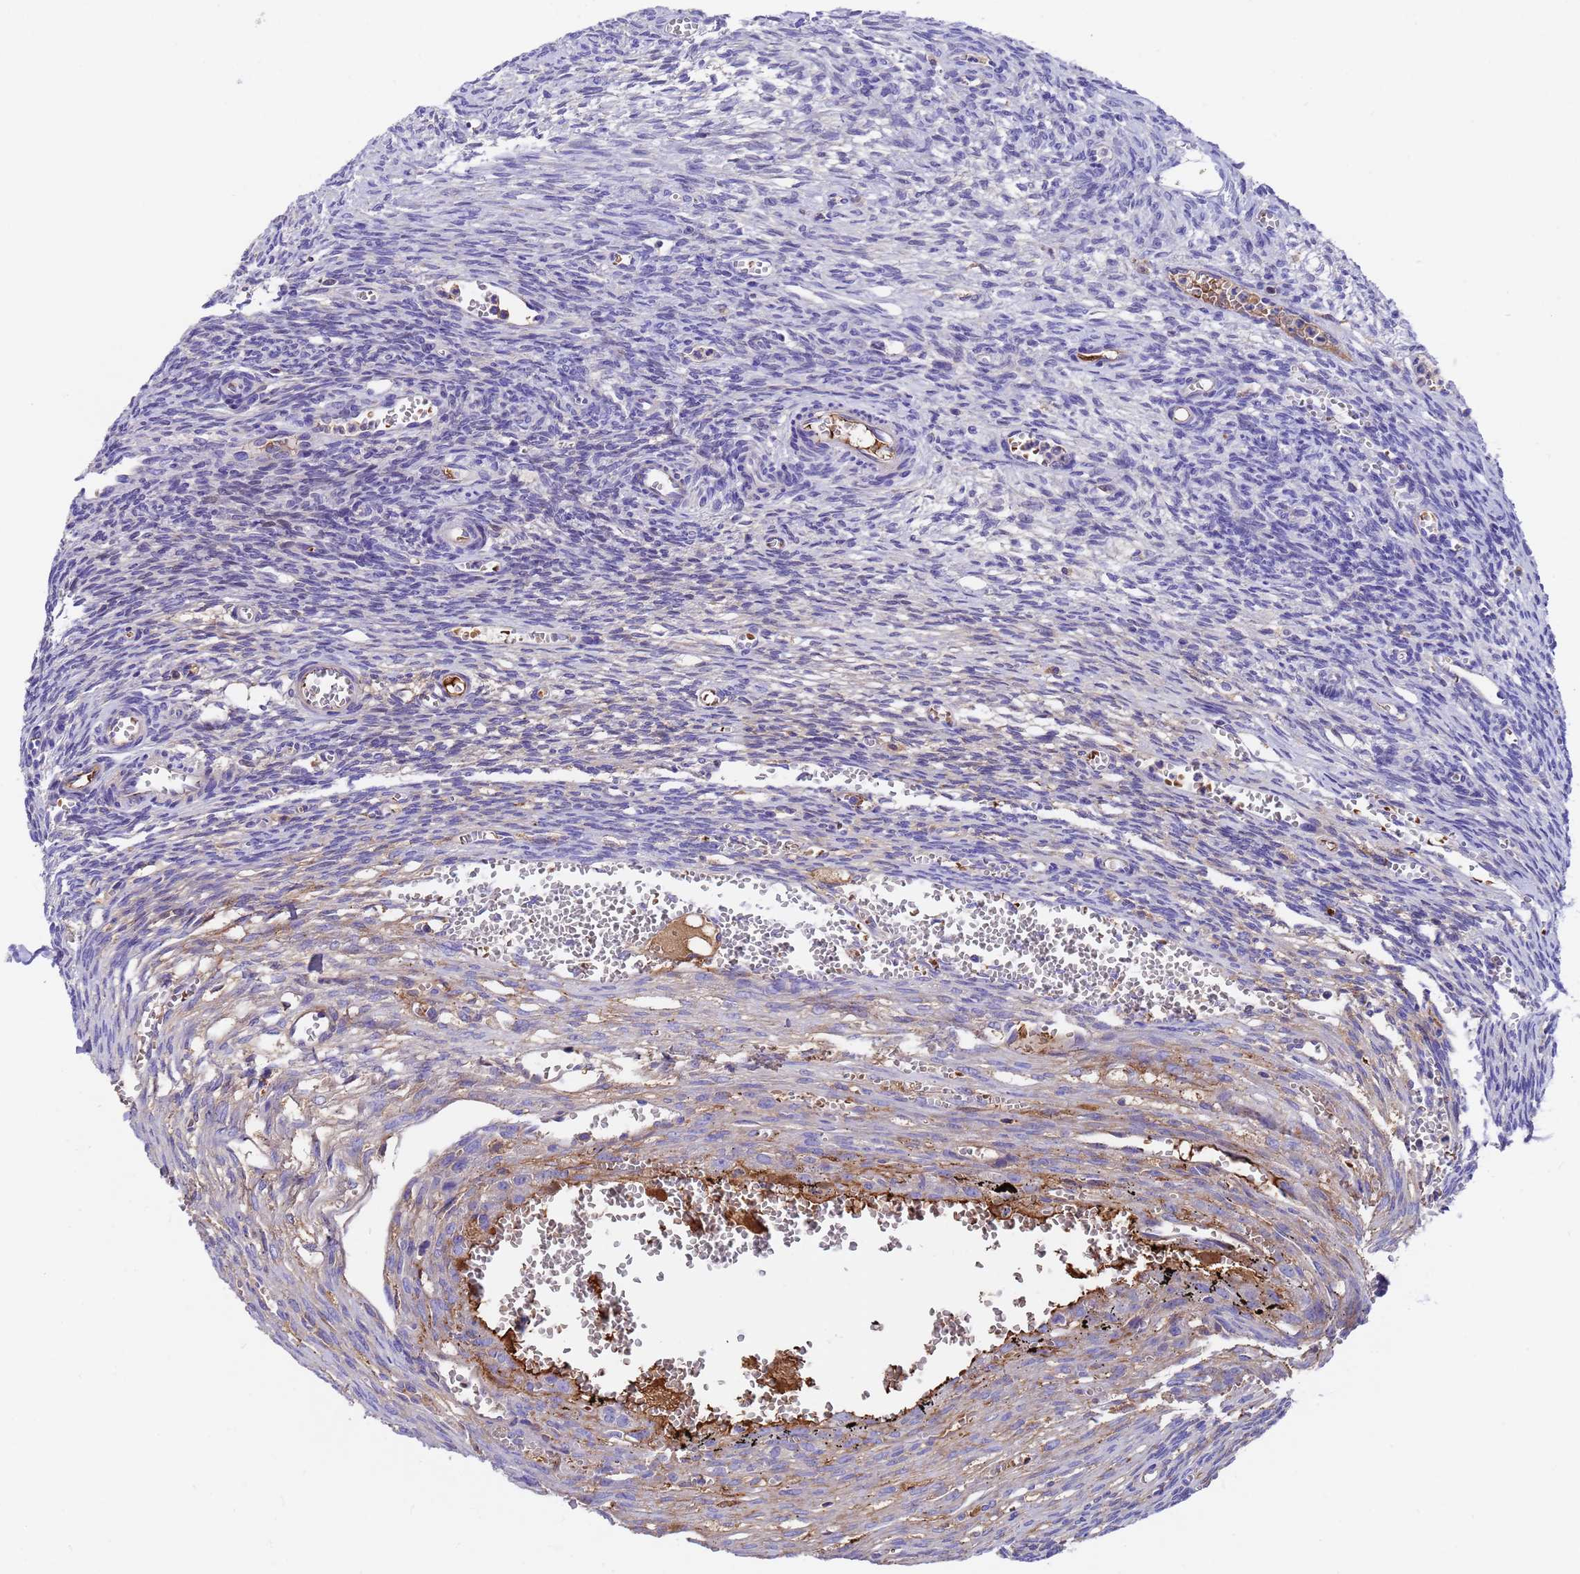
{"staining": {"intensity": "negative", "quantity": "none", "location": "none"}, "tissue": "ovary", "cell_type": "Ovarian stroma cells", "image_type": "normal", "snomed": [{"axis": "morphology", "description": "Normal tissue, NOS"}, {"axis": "topography", "description": "Ovary"}], "caption": "Image shows no protein positivity in ovarian stroma cells of normal ovary. The staining was performed using DAB (3,3'-diaminobenzidine) to visualize the protein expression in brown, while the nuclei were stained in blue with hematoxylin (Magnification: 20x).", "gene": "ELP6", "patient": {"sex": "female", "age": 39}}